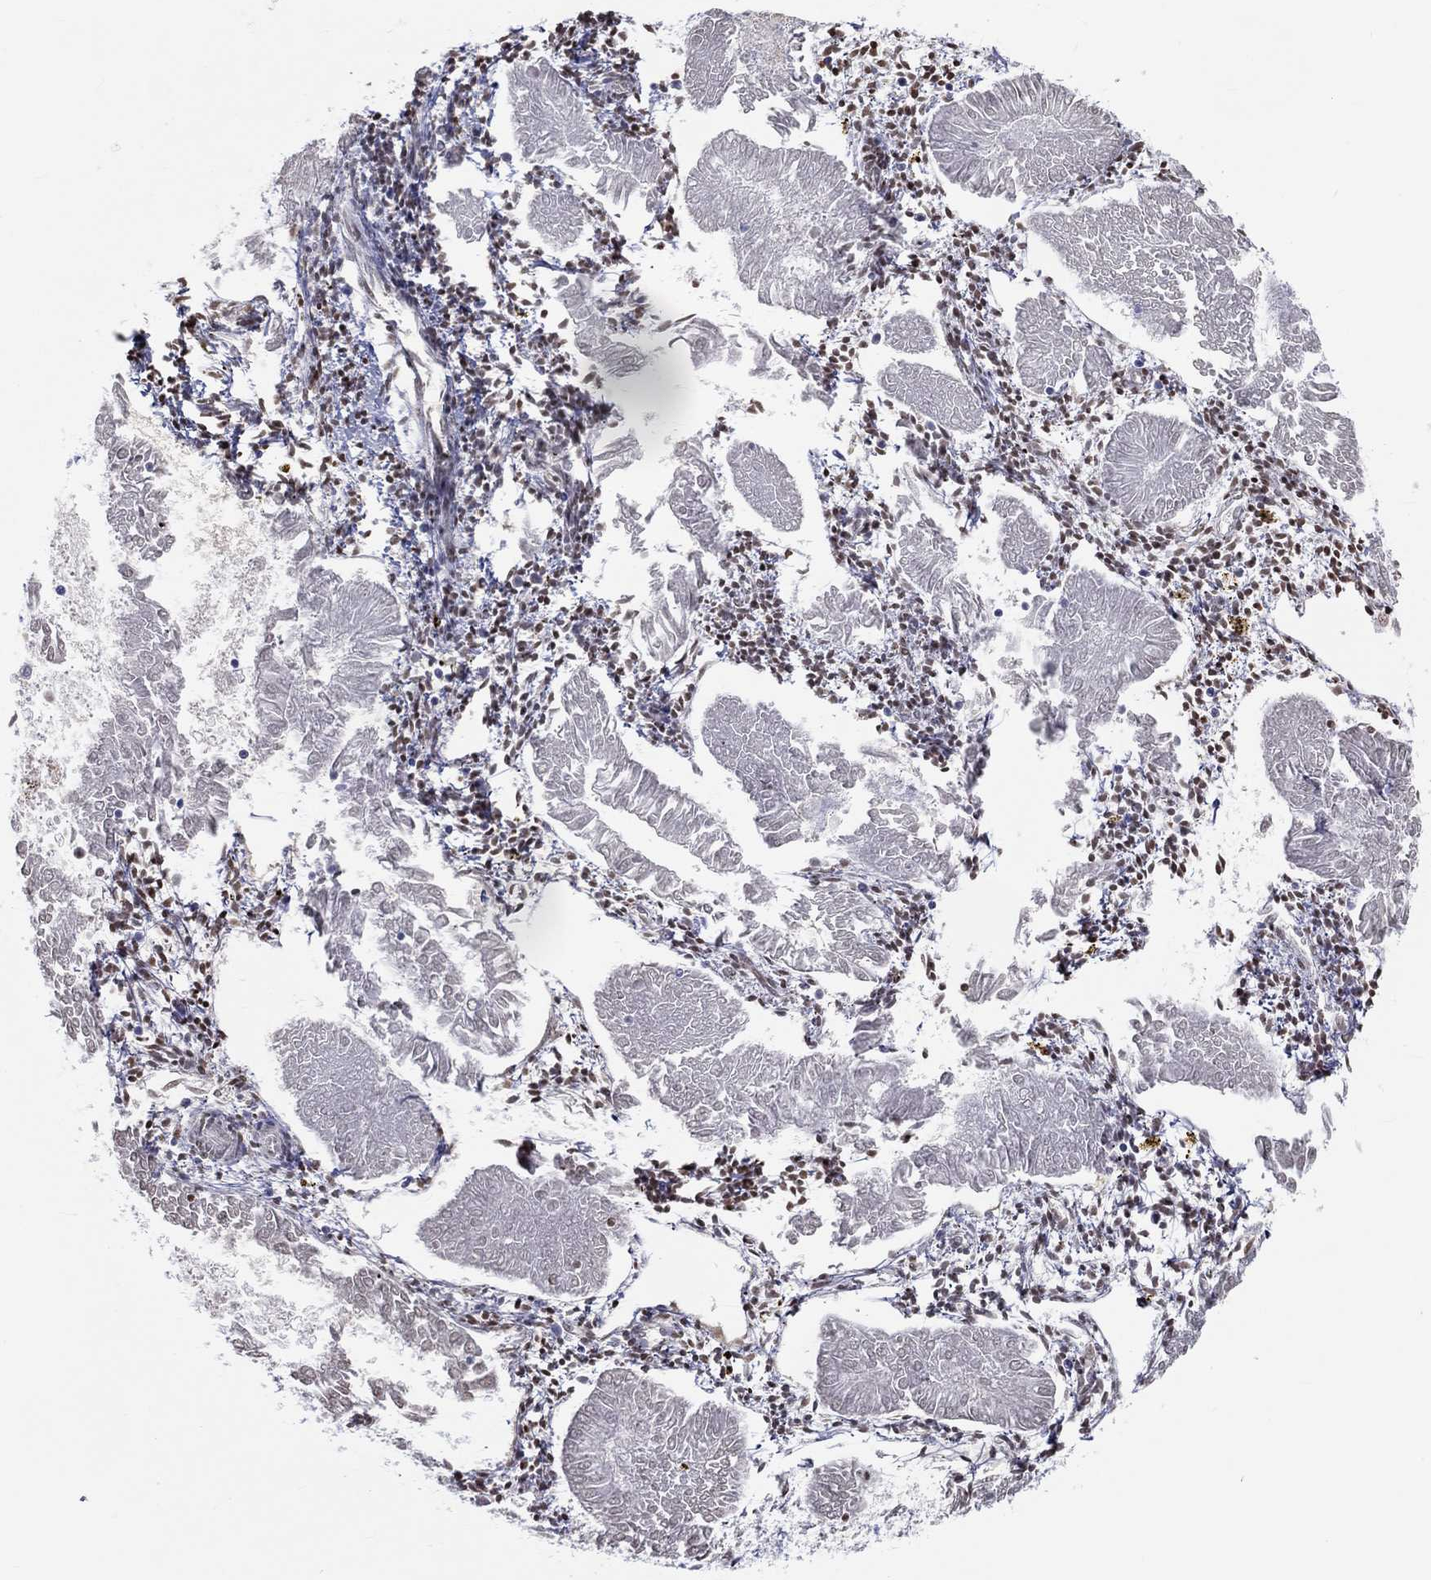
{"staining": {"intensity": "negative", "quantity": "none", "location": "none"}, "tissue": "endometrial cancer", "cell_type": "Tumor cells", "image_type": "cancer", "snomed": [{"axis": "morphology", "description": "Adenocarcinoma, NOS"}, {"axis": "topography", "description": "Endometrium"}], "caption": "Tumor cells are negative for brown protein staining in endometrial cancer (adenocarcinoma). The staining was performed using DAB to visualize the protein expression in brown, while the nuclei were stained in blue with hematoxylin (Magnification: 20x).", "gene": "CDY2B", "patient": {"sex": "female", "age": 53}}